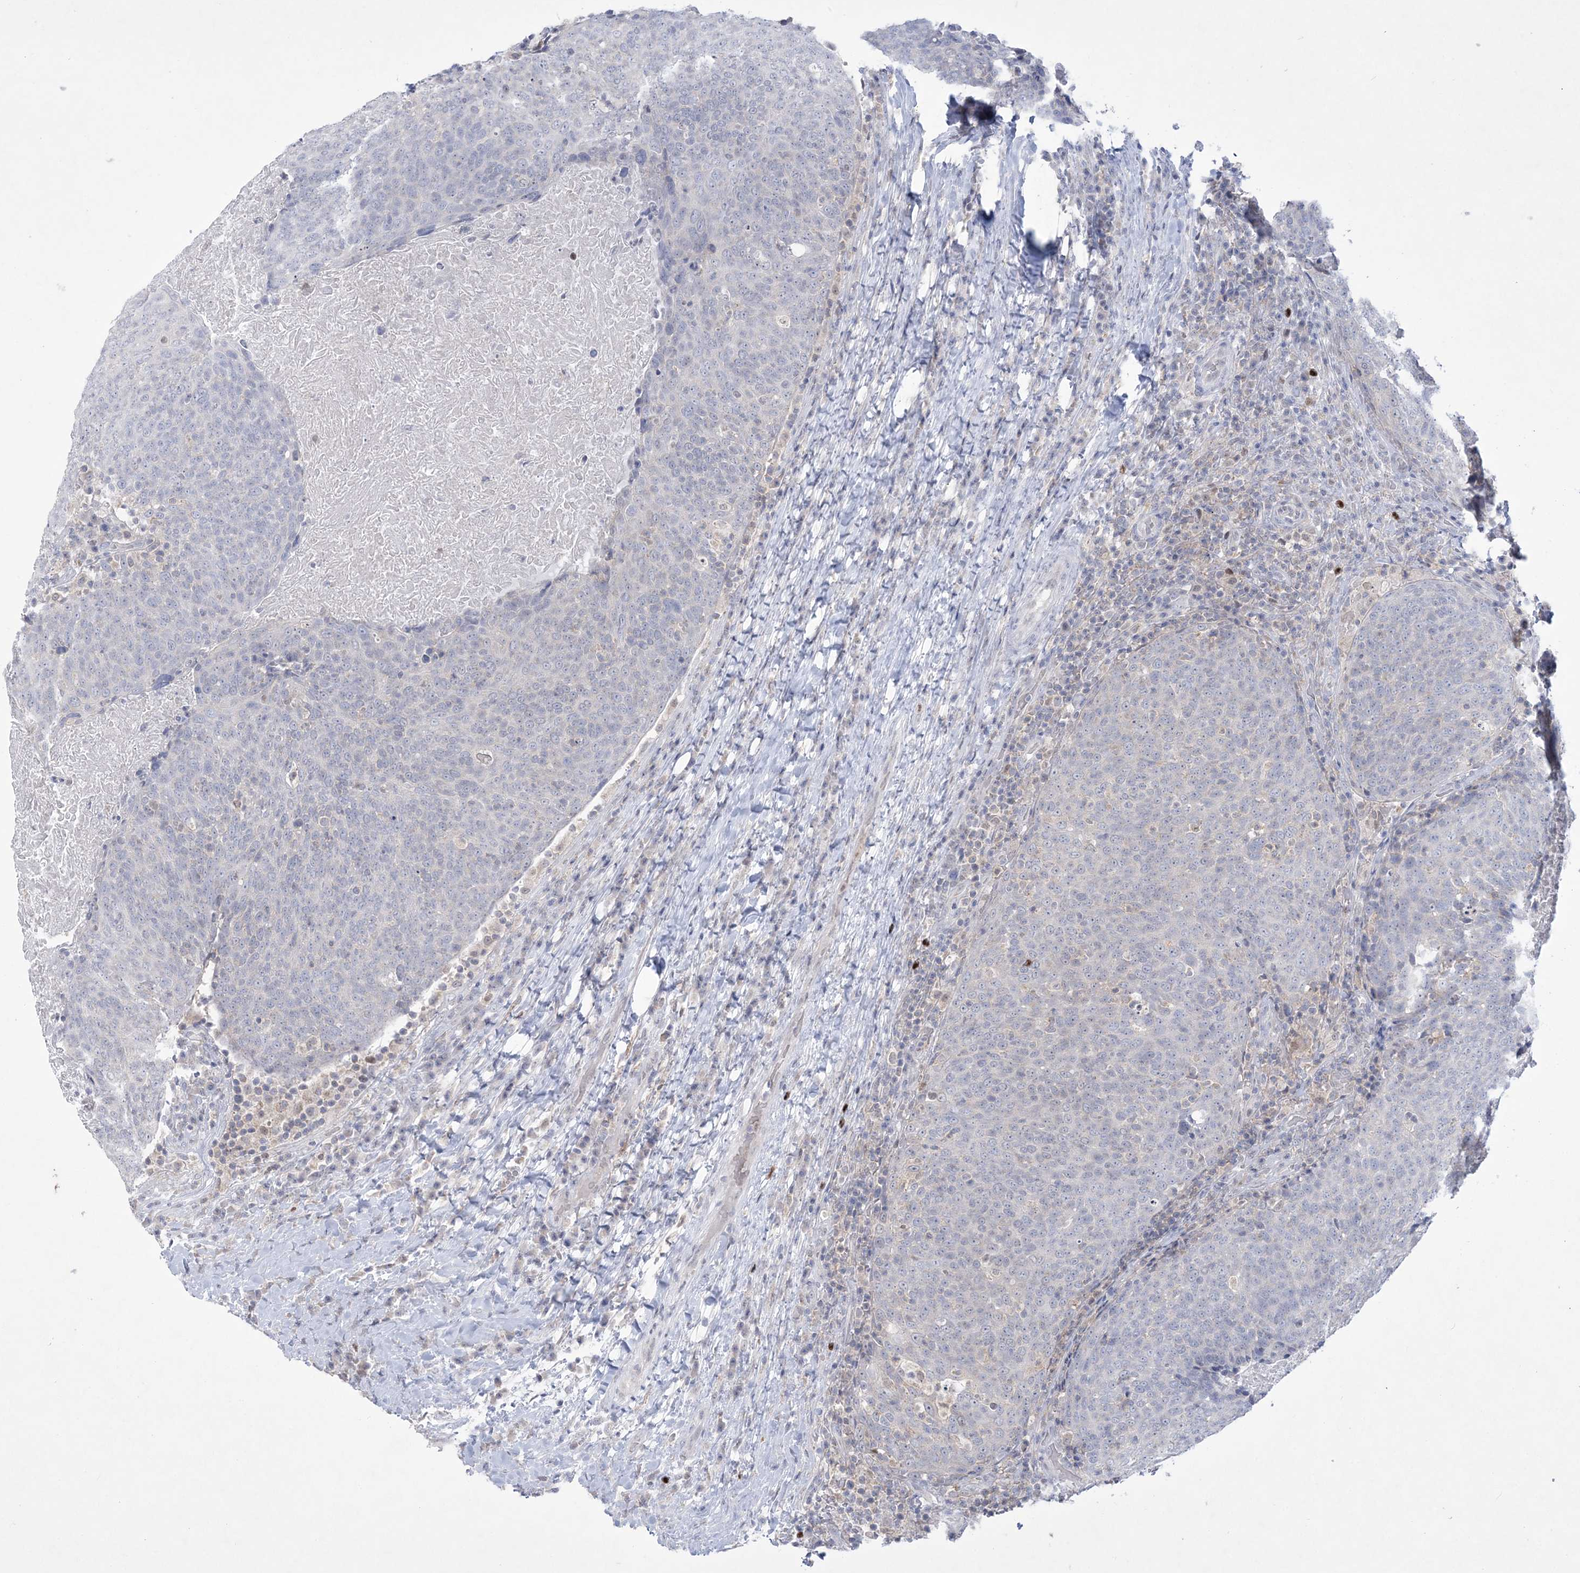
{"staining": {"intensity": "negative", "quantity": "none", "location": "none"}, "tissue": "head and neck cancer", "cell_type": "Tumor cells", "image_type": "cancer", "snomed": [{"axis": "morphology", "description": "Squamous cell carcinoma, NOS"}, {"axis": "morphology", "description": "Squamous cell carcinoma, metastatic, NOS"}, {"axis": "topography", "description": "Lymph node"}, {"axis": "topography", "description": "Head-Neck"}], "caption": "A photomicrograph of human metastatic squamous cell carcinoma (head and neck) is negative for staining in tumor cells.", "gene": "WDR27", "patient": {"sex": "male", "age": 62}}